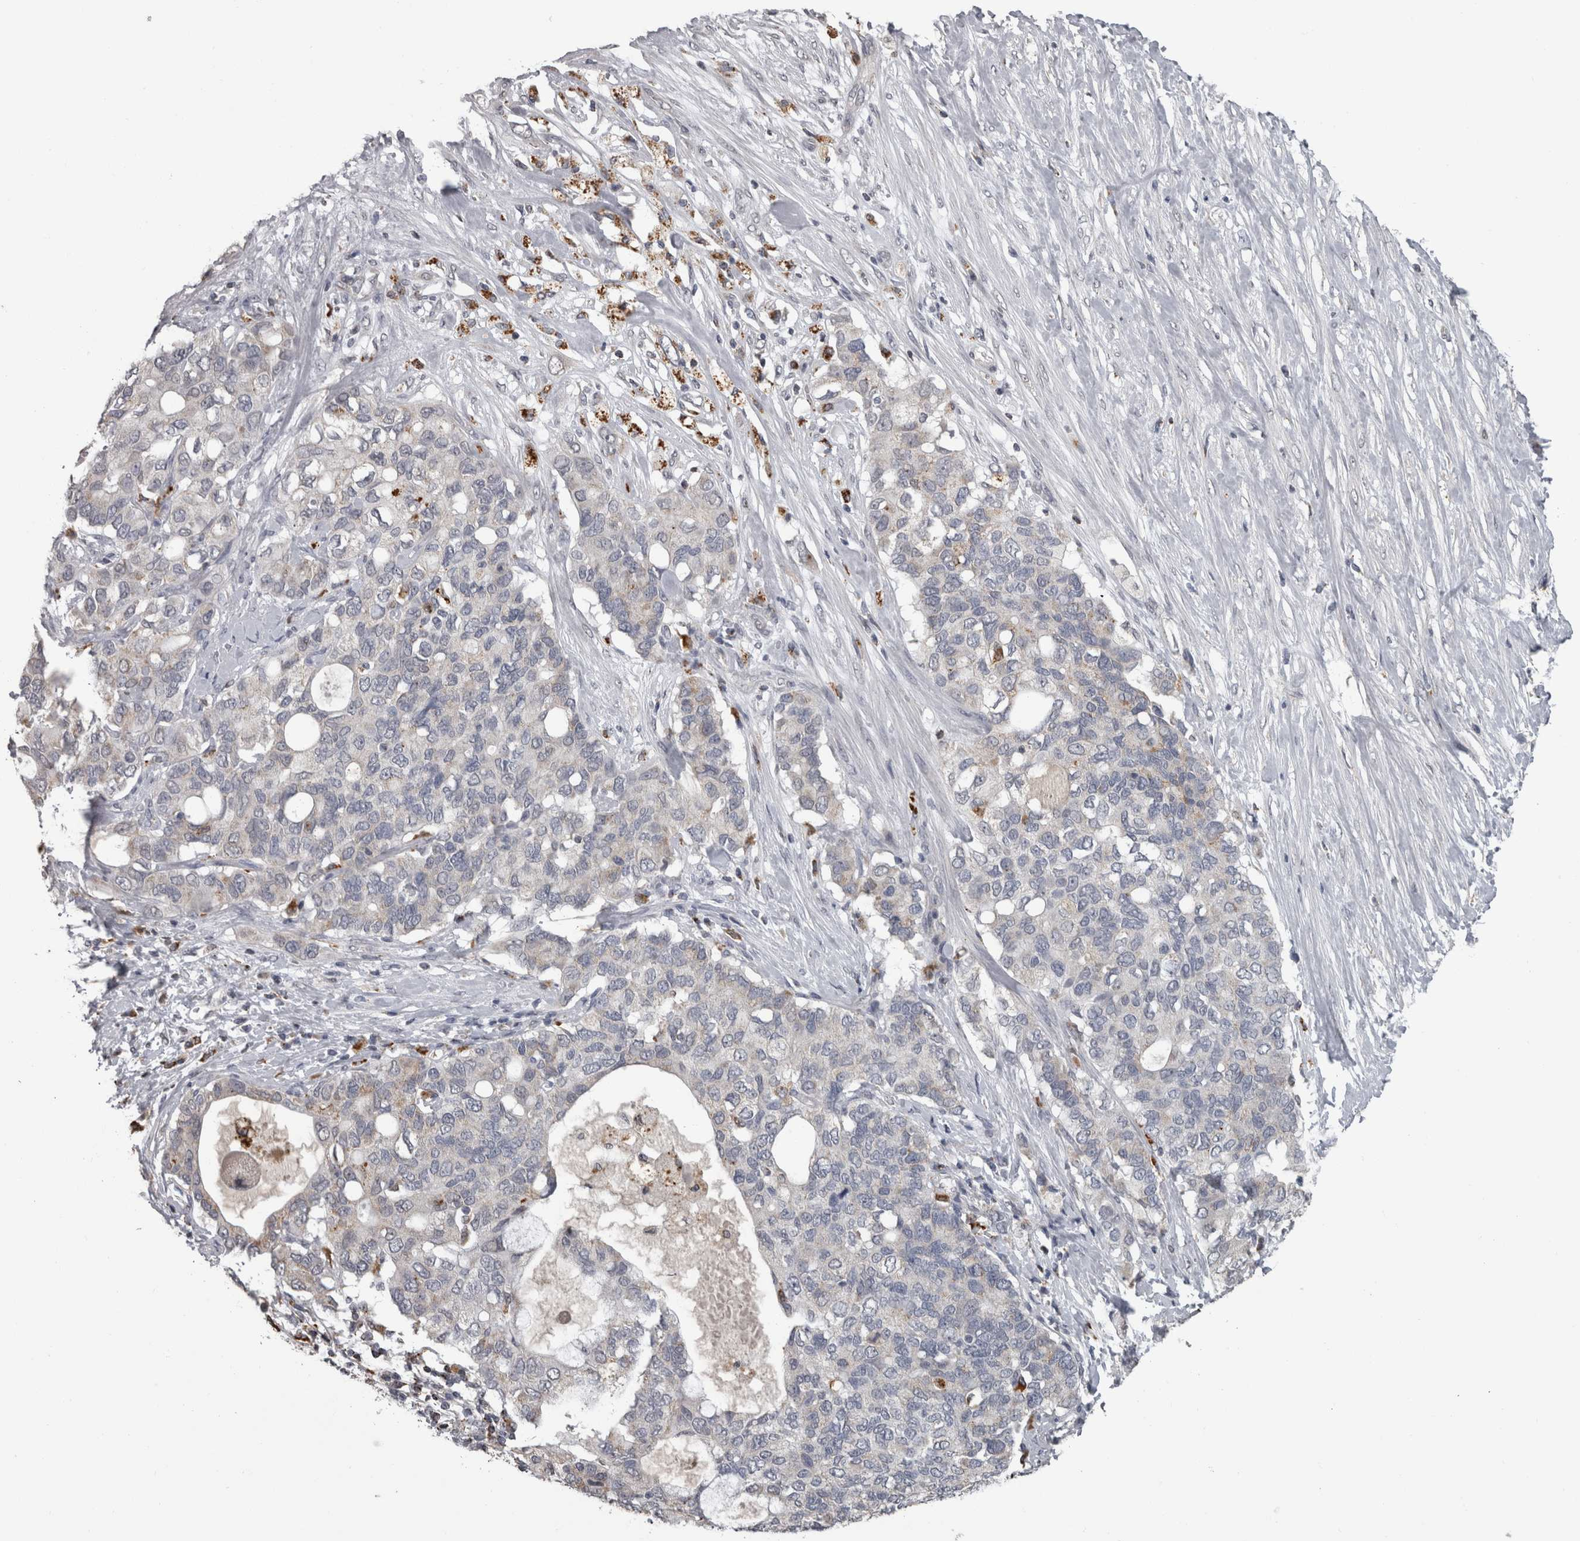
{"staining": {"intensity": "negative", "quantity": "none", "location": "none"}, "tissue": "pancreatic cancer", "cell_type": "Tumor cells", "image_type": "cancer", "snomed": [{"axis": "morphology", "description": "Adenocarcinoma, NOS"}, {"axis": "topography", "description": "Pancreas"}], "caption": "Image shows no protein positivity in tumor cells of pancreatic adenocarcinoma tissue.", "gene": "NAAA", "patient": {"sex": "female", "age": 56}}